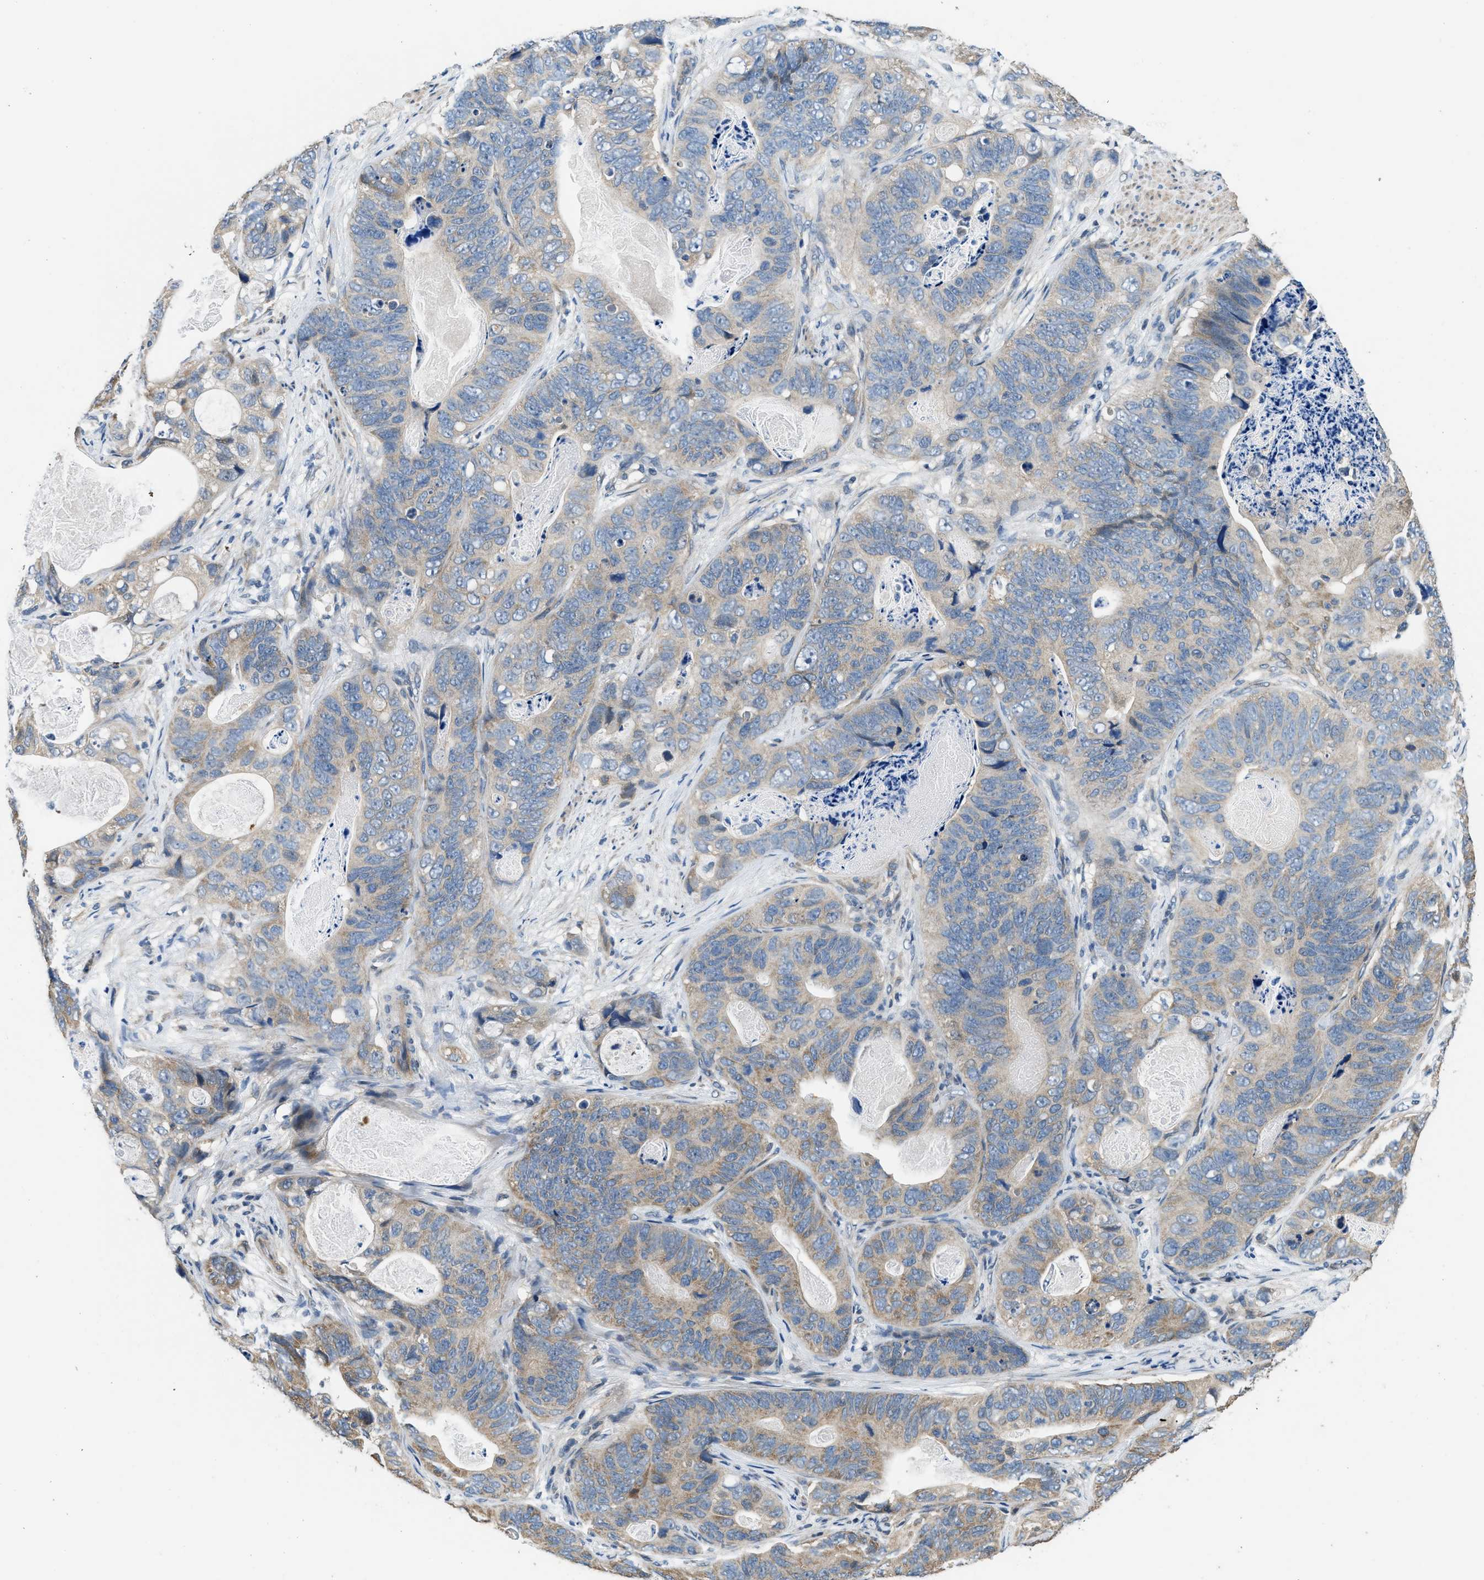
{"staining": {"intensity": "moderate", "quantity": "25%-75%", "location": "cytoplasmic/membranous"}, "tissue": "stomach cancer", "cell_type": "Tumor cells", "image_type": "cancer", "snomed": [{"axis": "morphology", "description": "Adenocarcinoma, NOS"}, {"axis": "topography", "description": "Stomach"}], "caption": "A brown stain labels moderate cytoplasmic/membranous expression of a protein in stomach cancer tumor cells.", "gene": "SSH2", "patient": {"sex": "female", "age": 89}}